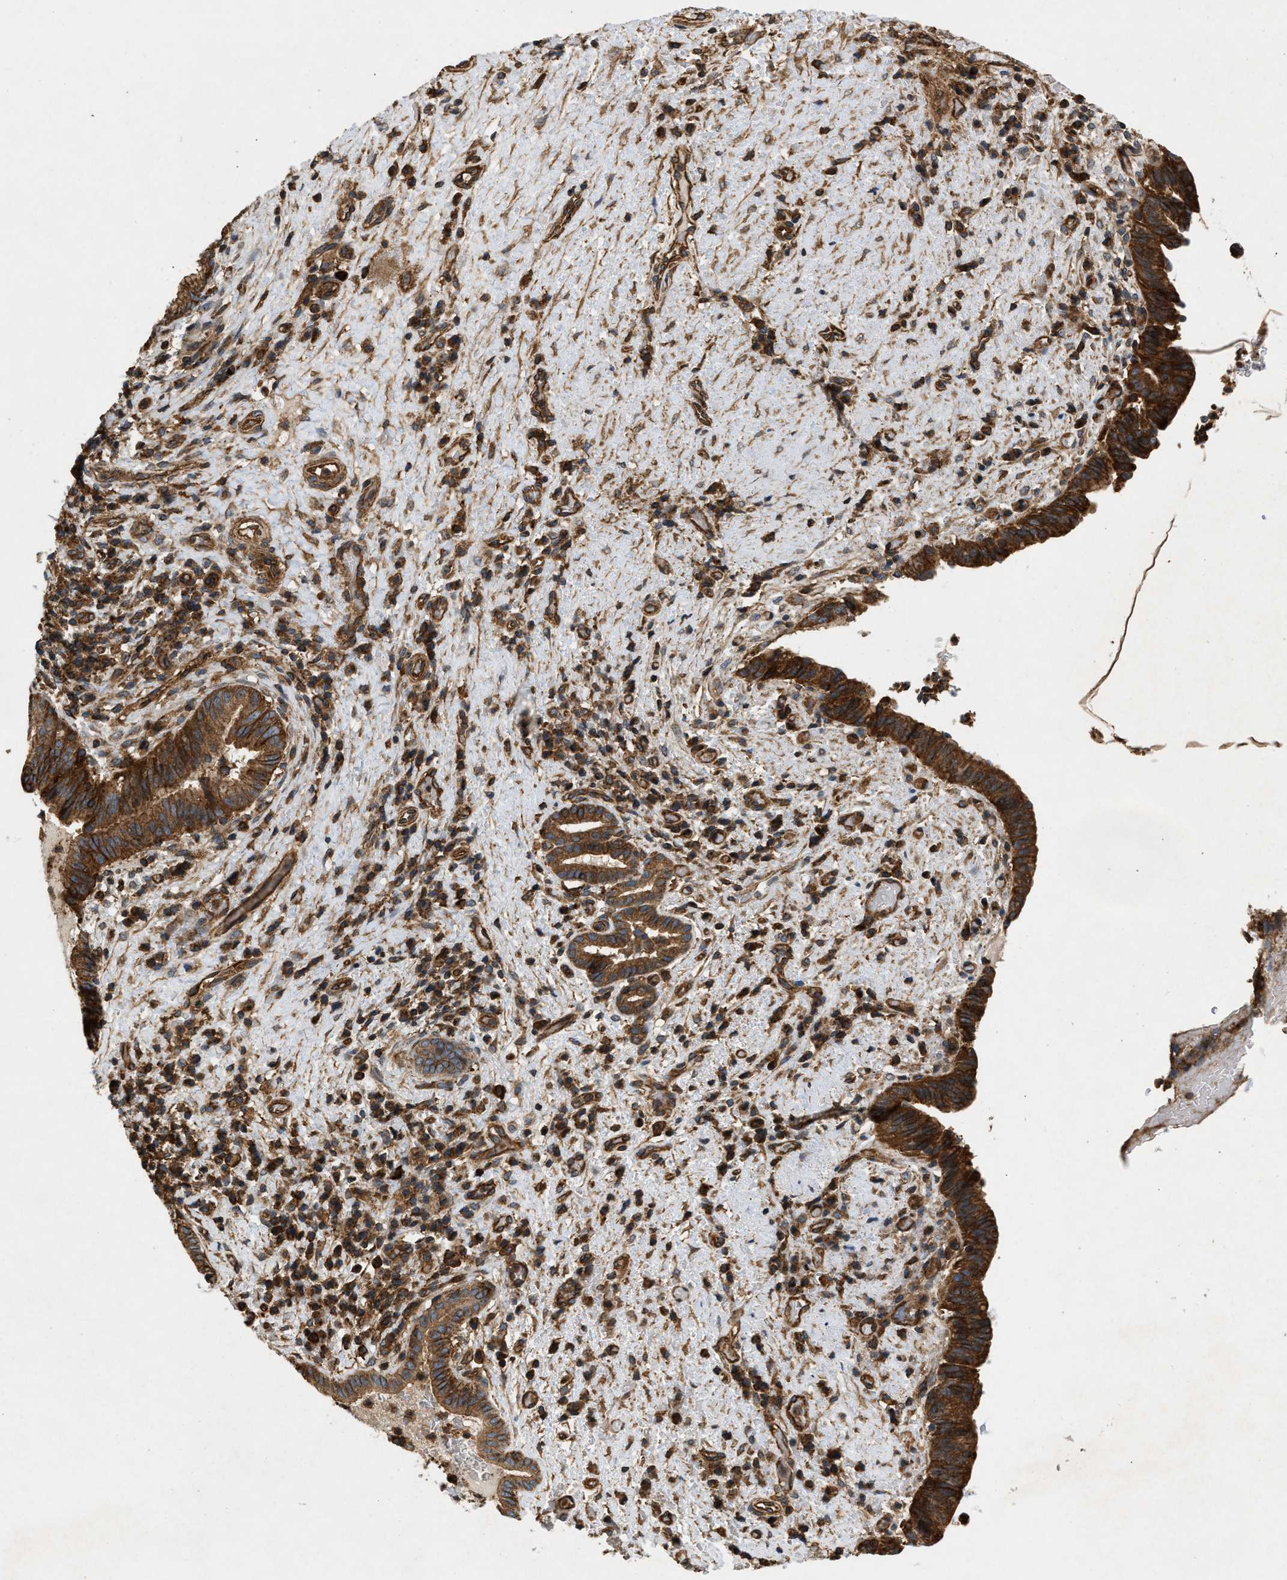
{"staining": {"intensity": "strong", "quantity": ">75%", "location": "cytoplasmic/membranous"}, "tissue": "liver cancer", "cell_type": "Tumor cells", "image_type": "cancer", "snomed": [{"axis": "morphology", "description": "Cholangiocarcinoma"}, {"axis": "topography", "description": "Liver"}], "caption": "The photomicrograph shows a brown stain indicating the presence of a protein in the cytoplasmic/membranous of tumor cells in liver cholangiocarcinoma. (DAB IHC with brightfield microscopy, high magnification).", "gene": "GNB4", "patient": {"sex": "female", "age": 38}}